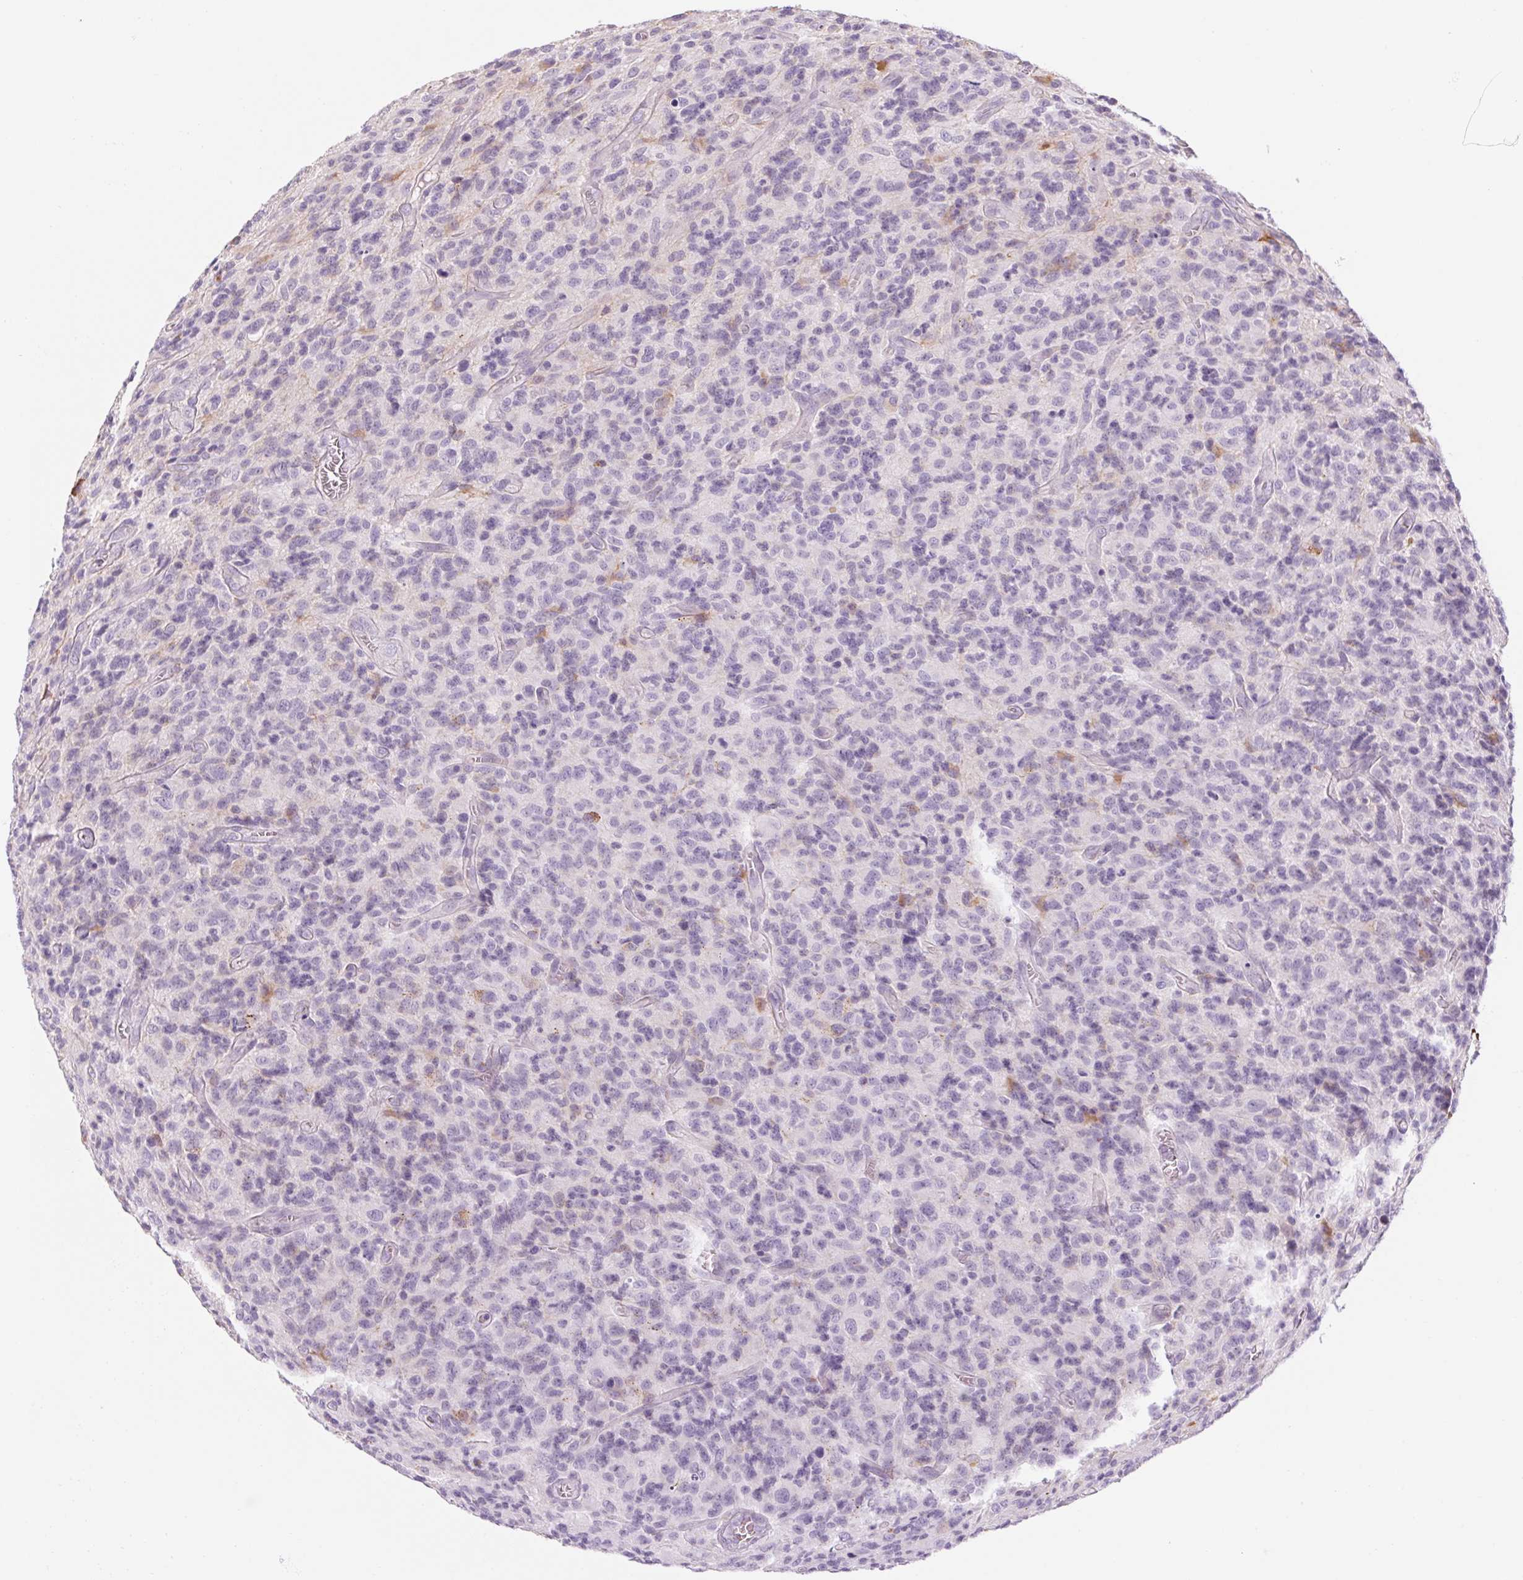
{"staining": {"intensity": "negative", "quantity": "none", "location": "none"}, "tissue": "glioma", "cell_type": "Tumor cells", "image_type": "cancer", "snomed": [{"axis": "morphology", "description": "Glioma, malignant, High grade"}, {"axis": "topography", "description": "Brain"}], "caption": "Immunohistochemical staining of malignant glioma (high-grade) reveals no significant positivity in tumor cells. (DAB (3,3'-diaminobenzidine) immunohistochemistry with hematoxylin counter stain).", "gene": "RPTN", "patient": {"sex": "male", "age": 76}}